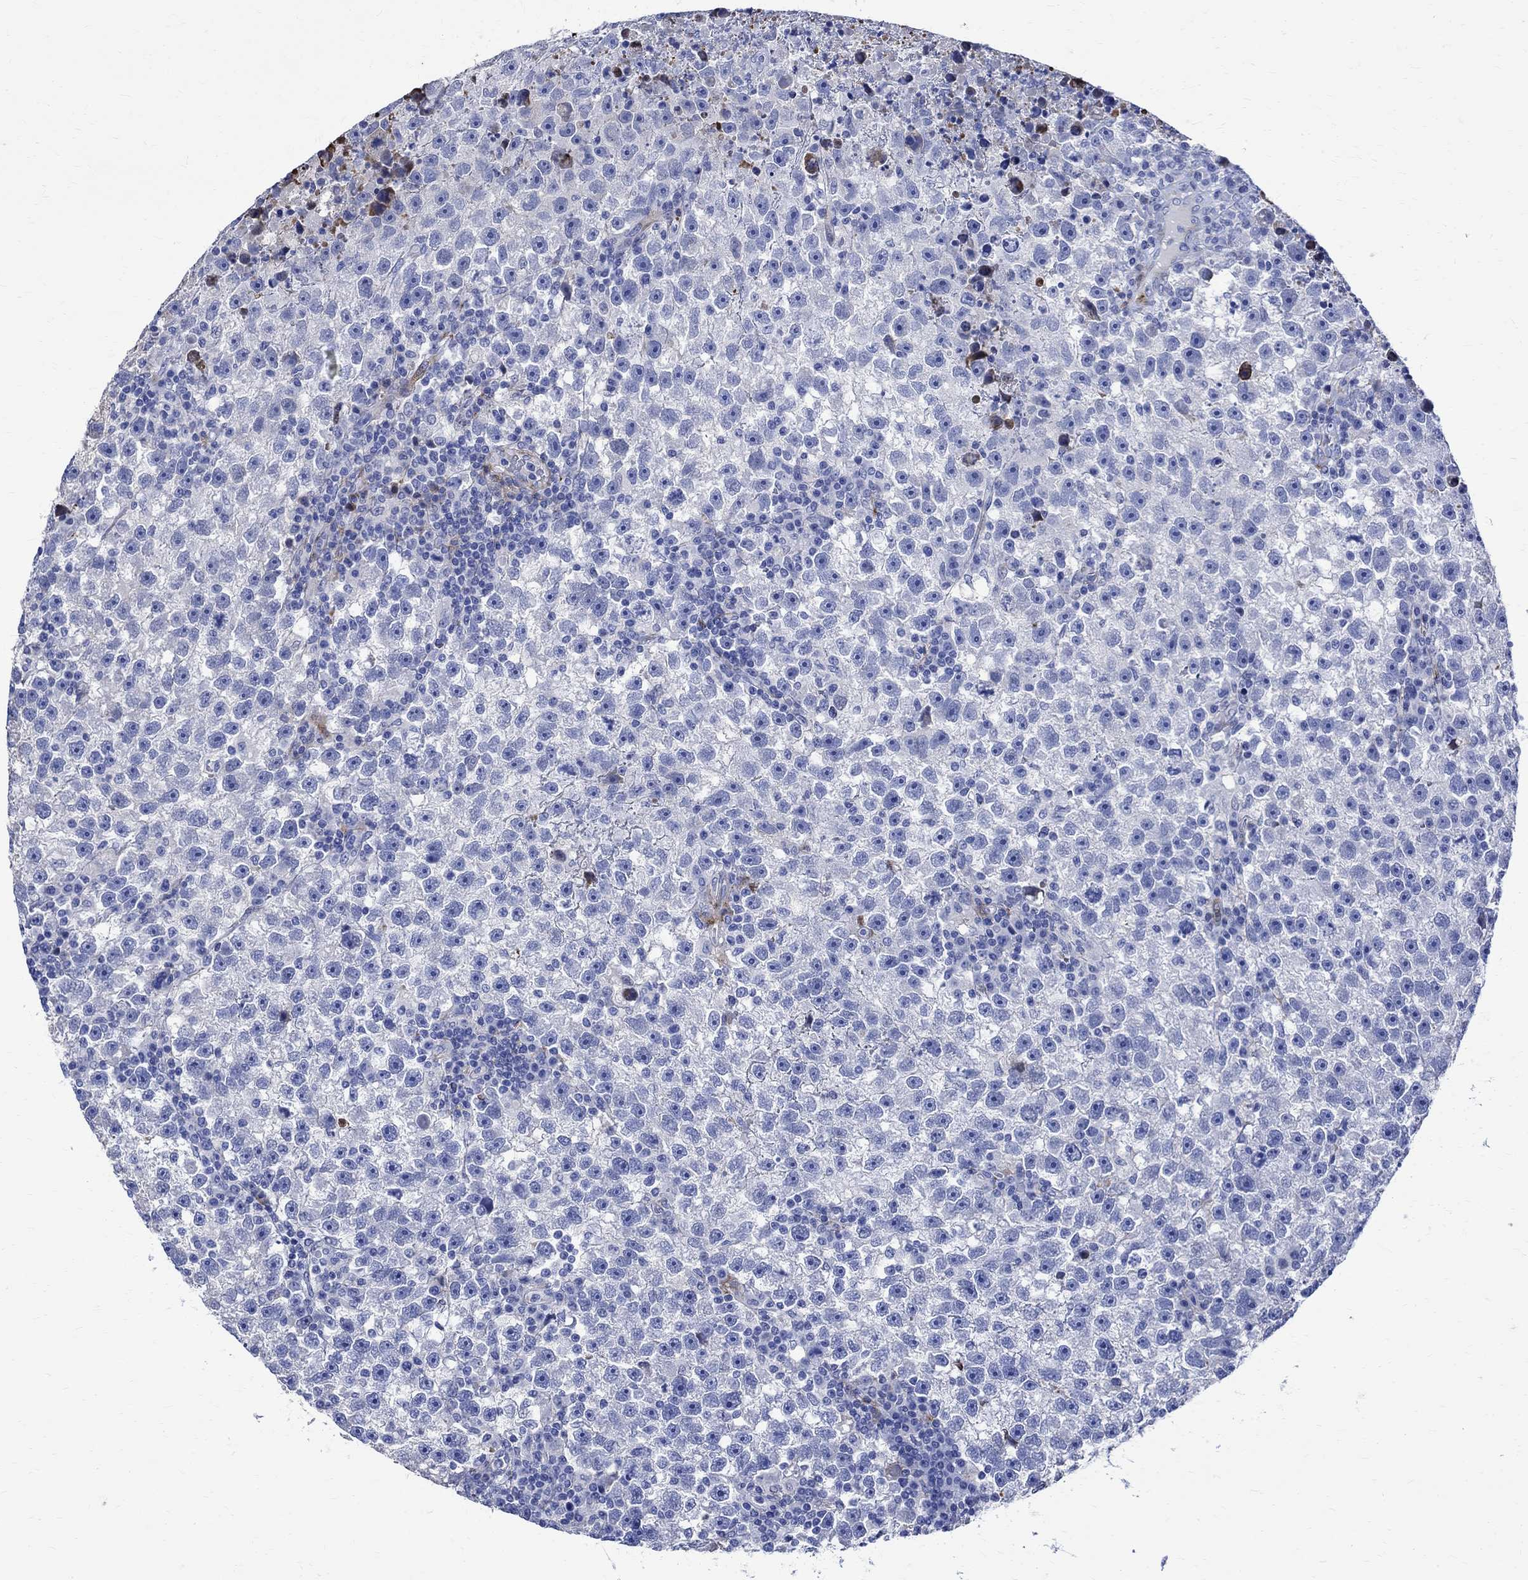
{"staining": {"intensity": "negative", "quantity": "none", "location": "none"}, "tissue": "testis cancer", "cell_type": "Tumor cells", "image_type": "cancer", "snomed": [{"axis": "morphology", "description": "Seminoma, NOS"}, {"axis": "topography", "description": "Testis"}], "caption": "High magnification brightfield microscopy of testis cancer stained with DAB (3,3'-diaminobenzidine) (brown) and counterstained with hematoxylin (blue): tumor cells show no significant staining. (DAB immunohistochemistry (IHC) visualized using brightfield microscopy, high magnification).", "gene": "PARVB", "patient": {"sex": "male", "age": 47}}